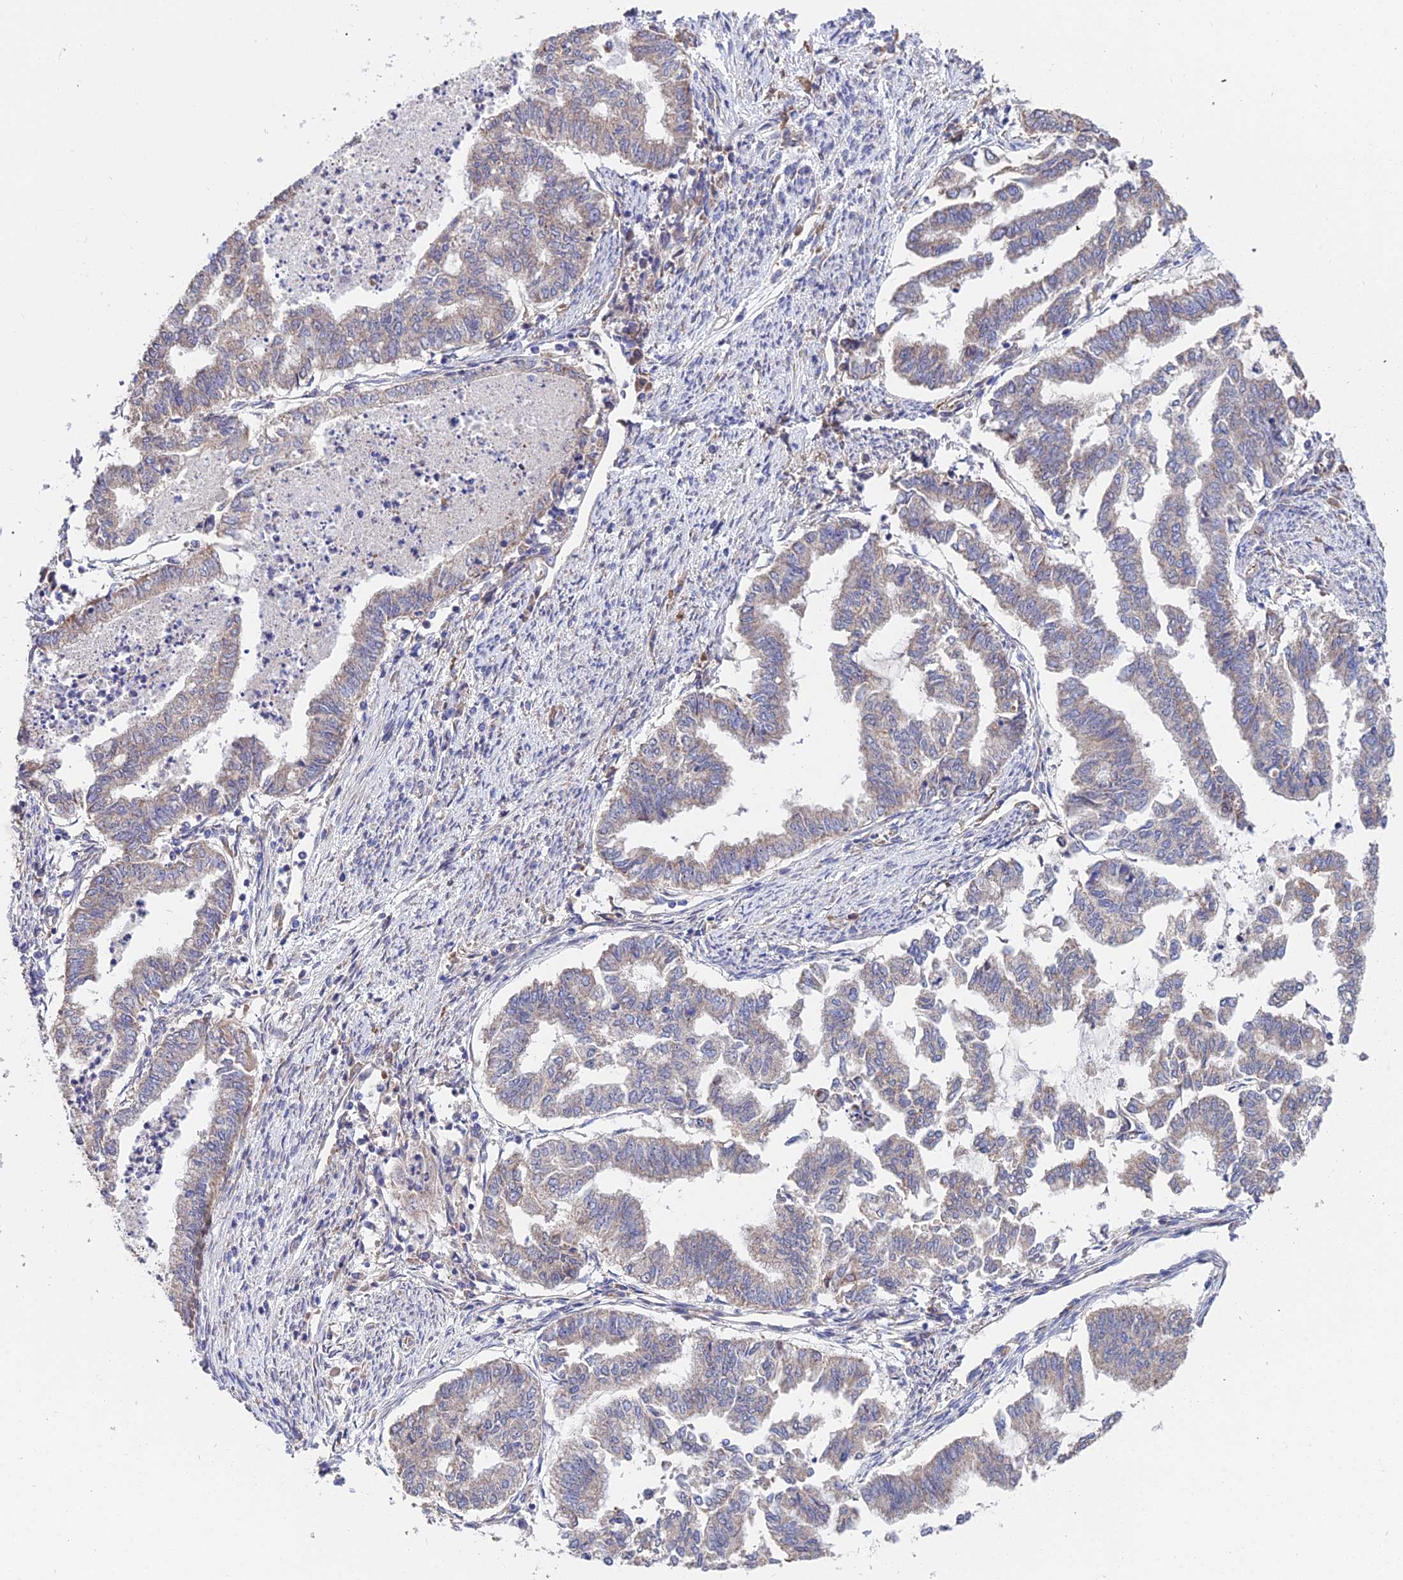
{"staining": {"intensity": "weak", "quantity": "25%-75%", "location": "cytoplasmic/membranous"}, "tissue": "endometrial cancer", "cell_type": "Tumor cells", "image_type": "cancer", "snomed": [{"axis": "morphology", "description": "Adenocarcinoma, NOS"}, {"axis": "topography", "description": "Endometrium"}], "caption": "Protein staining demonstrates weak cytoplasmic/membranous expression in about 25%-75% of tumor cells in endometrial adenocarcinoma.", "gene": "CDC37L1", "patient": {"sex": "female", "age": 79}}